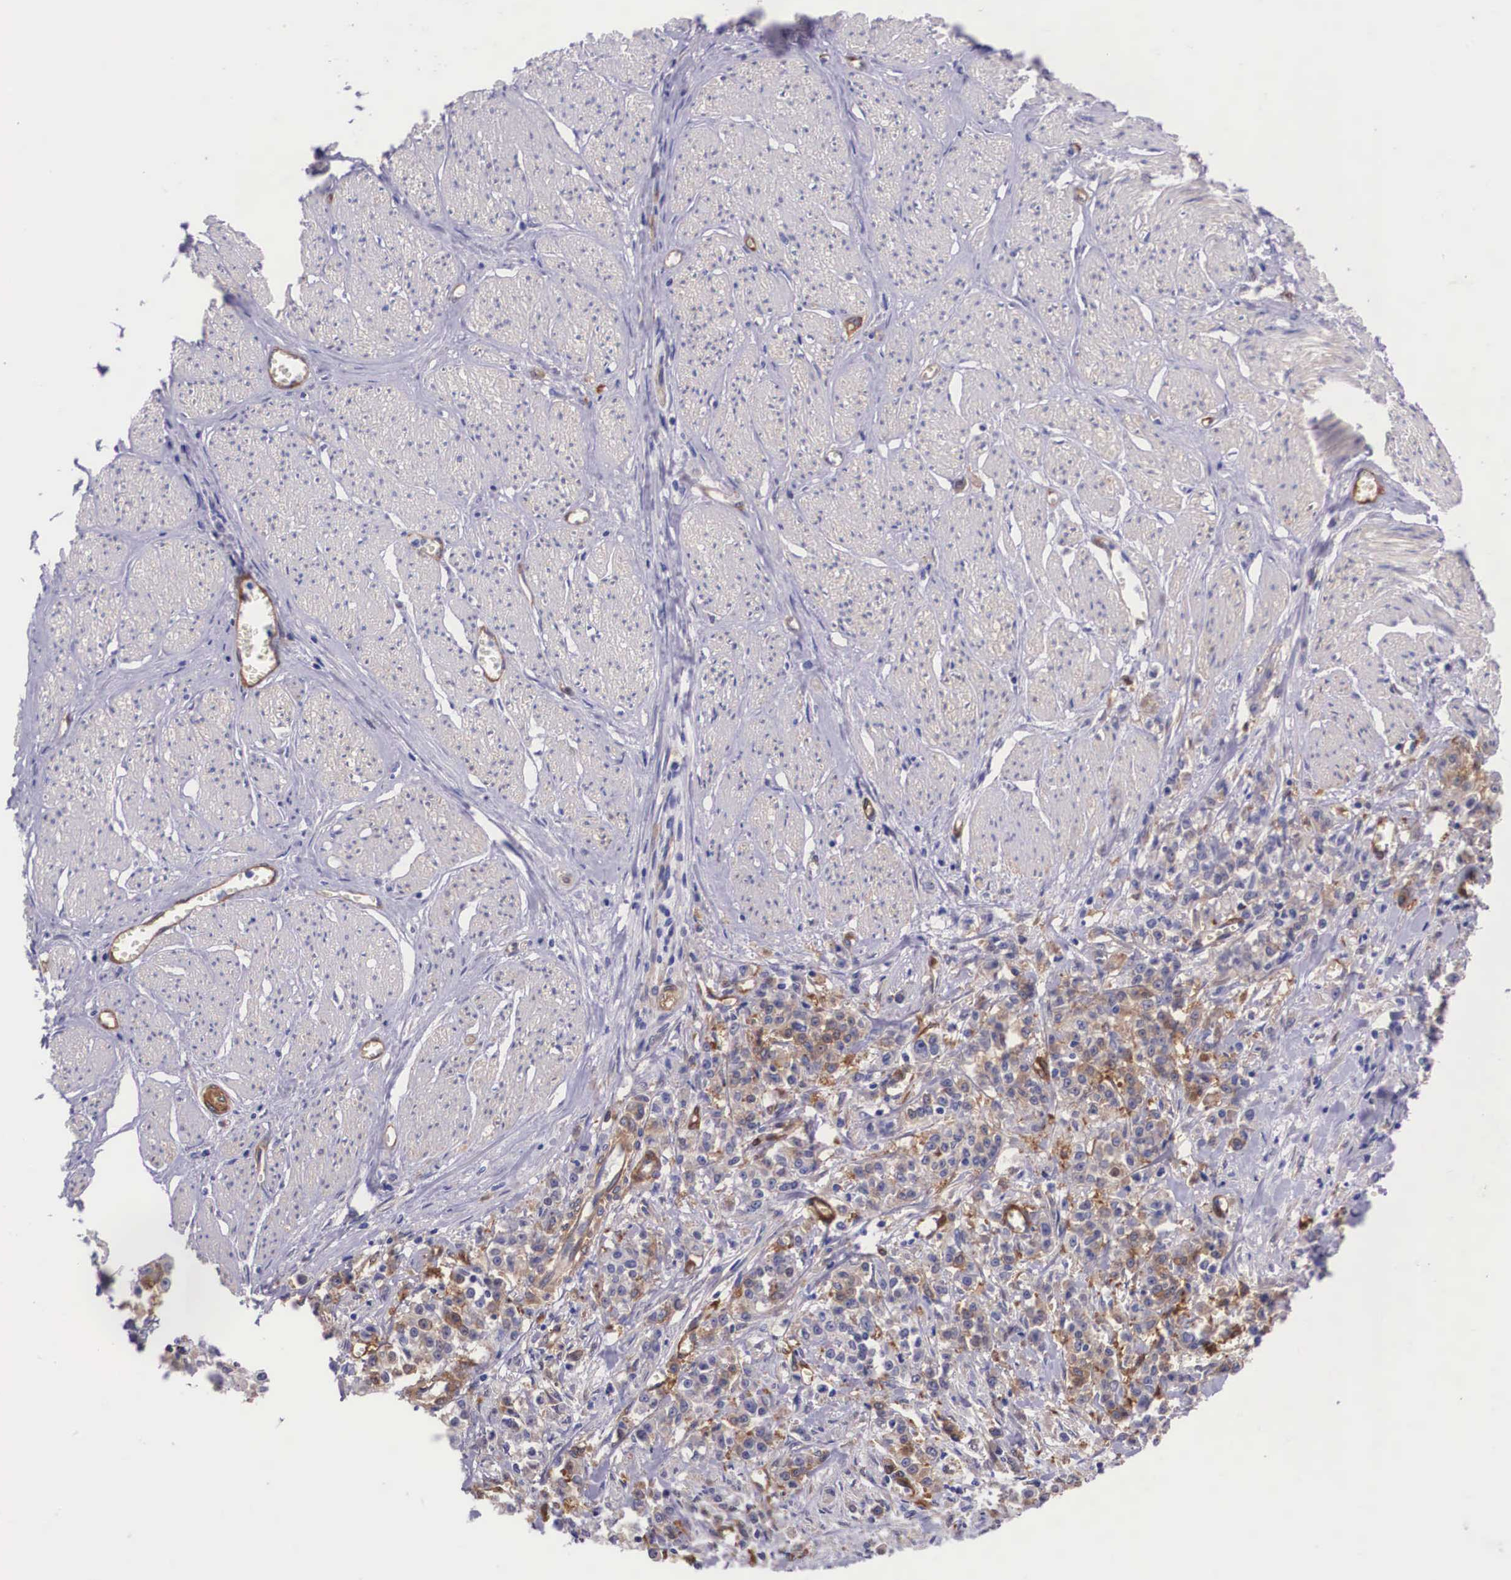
{"staining": {"intensity": "moderate", "quantity": "25%-75%", "location": "cytoplasmic/membranous"}, "tissue": "stomach cancer", "cell_type": "Tumor cells", "image_type": "cancer", "snomed": [{"axis": "morphology", "description": "Adenocarcinoma, NOS"}, {"axis": "topography", "description": "Stomach"}], "caption": "High-power microscopy captured an immunohistochemistry (IHC) image of stomach cancer (adenocarcinoma), revealing moderate cytoplasmic/membranous expression in about 25%-75% of tumor cells. Nuclei are stained in blue.", "gene": "BCAR1", "patient": {"sex": "male", "age": 72}}